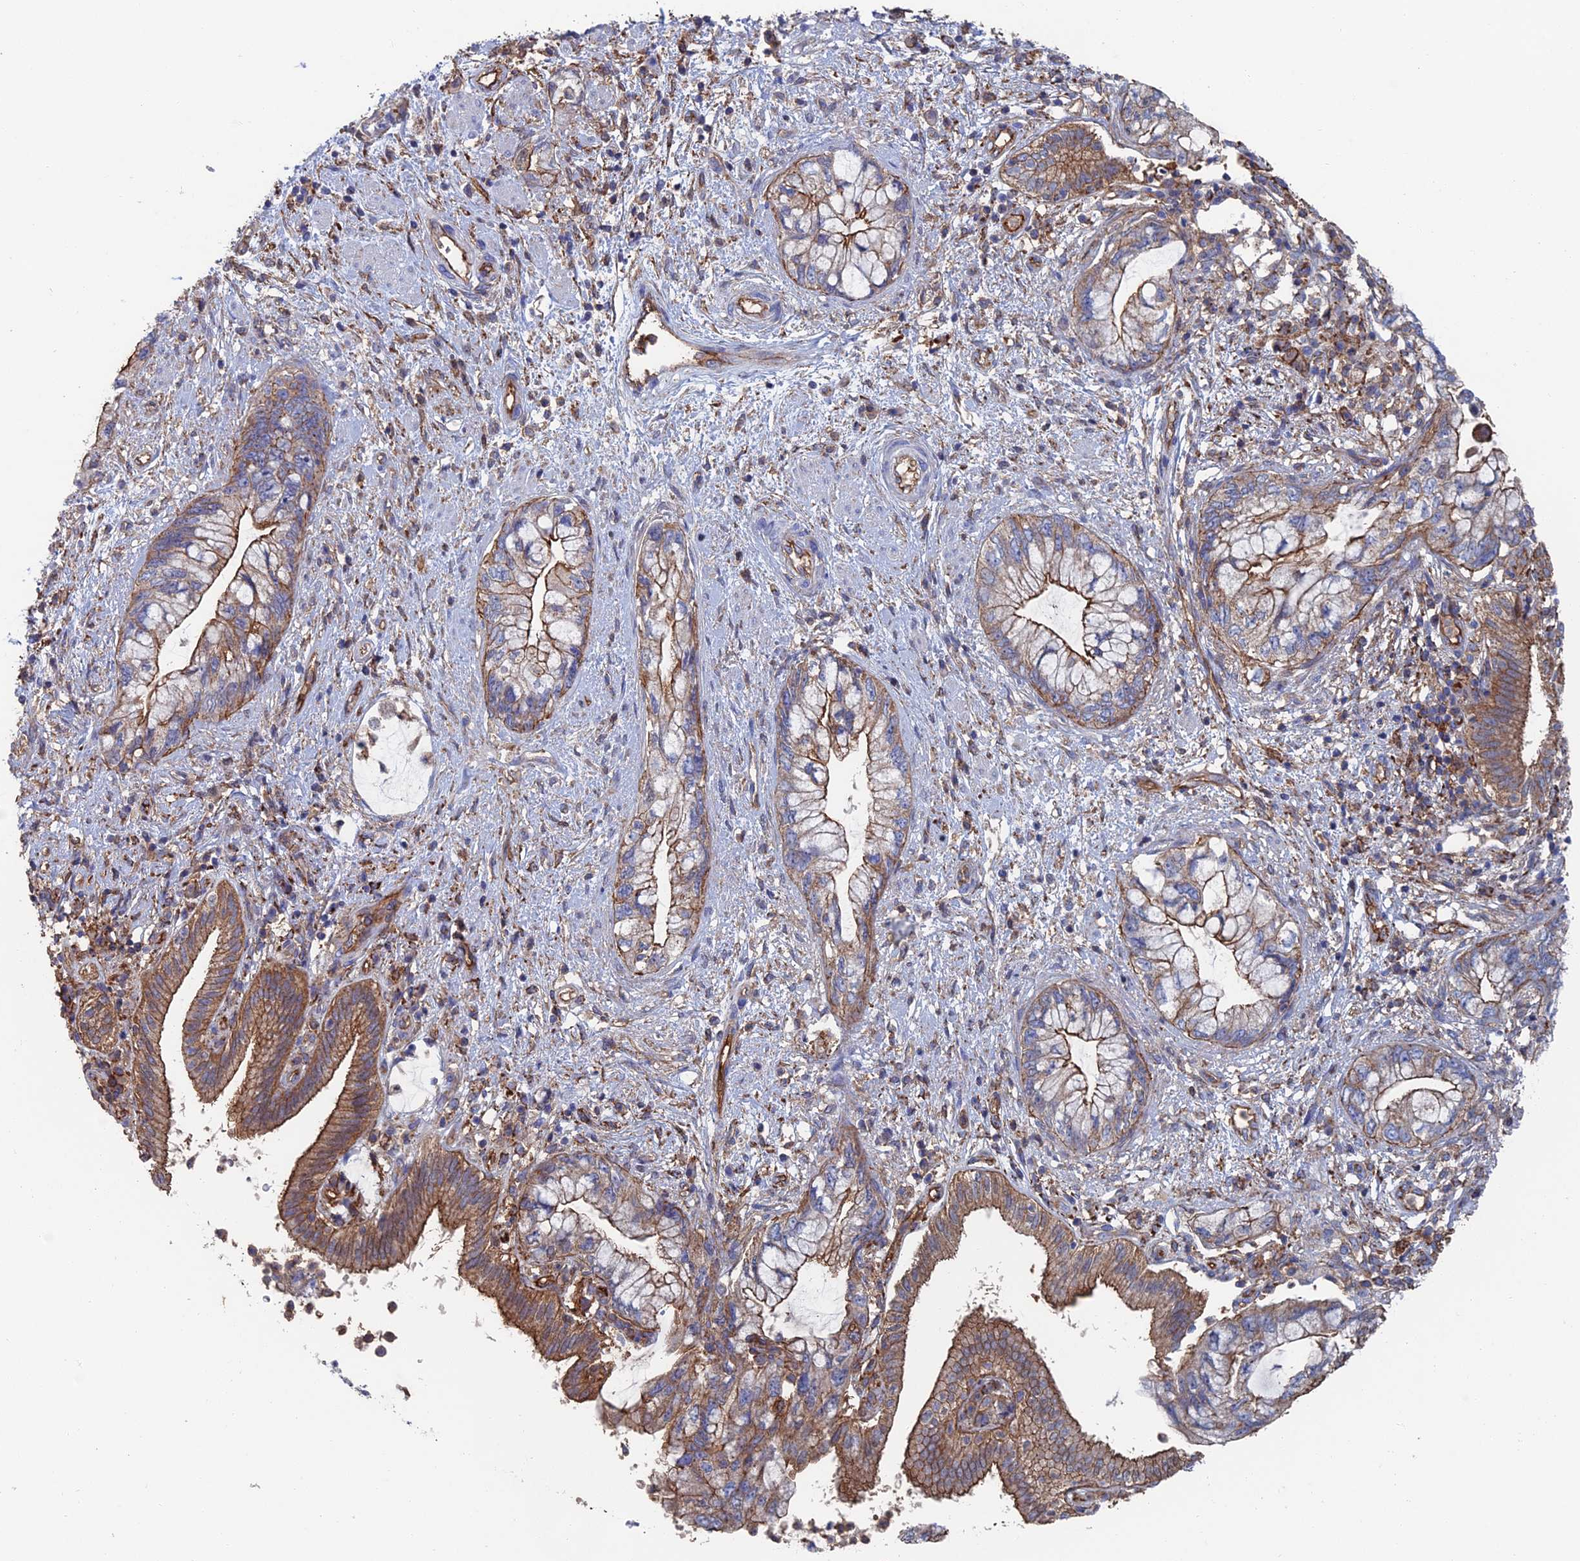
{"staining": {"intensity": "moderate", "quantity": "25%-75%", "location": "cytoplasmic/membranous"}, "tissue": "pancreatic cancer", "cell_type": "Tumor cells", "image_type": "cancer", "snomed": [{"axis": "morphology", "description": "Adenocarcinoma, NOS"}, {"axis": "topography", "description": "Pancreas"}], "caption": "A histopathology image of human pancreatic cancer (adenocarcinoma) stained for a protein shows moderate cytoplasmic/membranous brown staining in tumor cells.", "gene": "SNX11", "patient": {"sex": "female", "age": 73}}